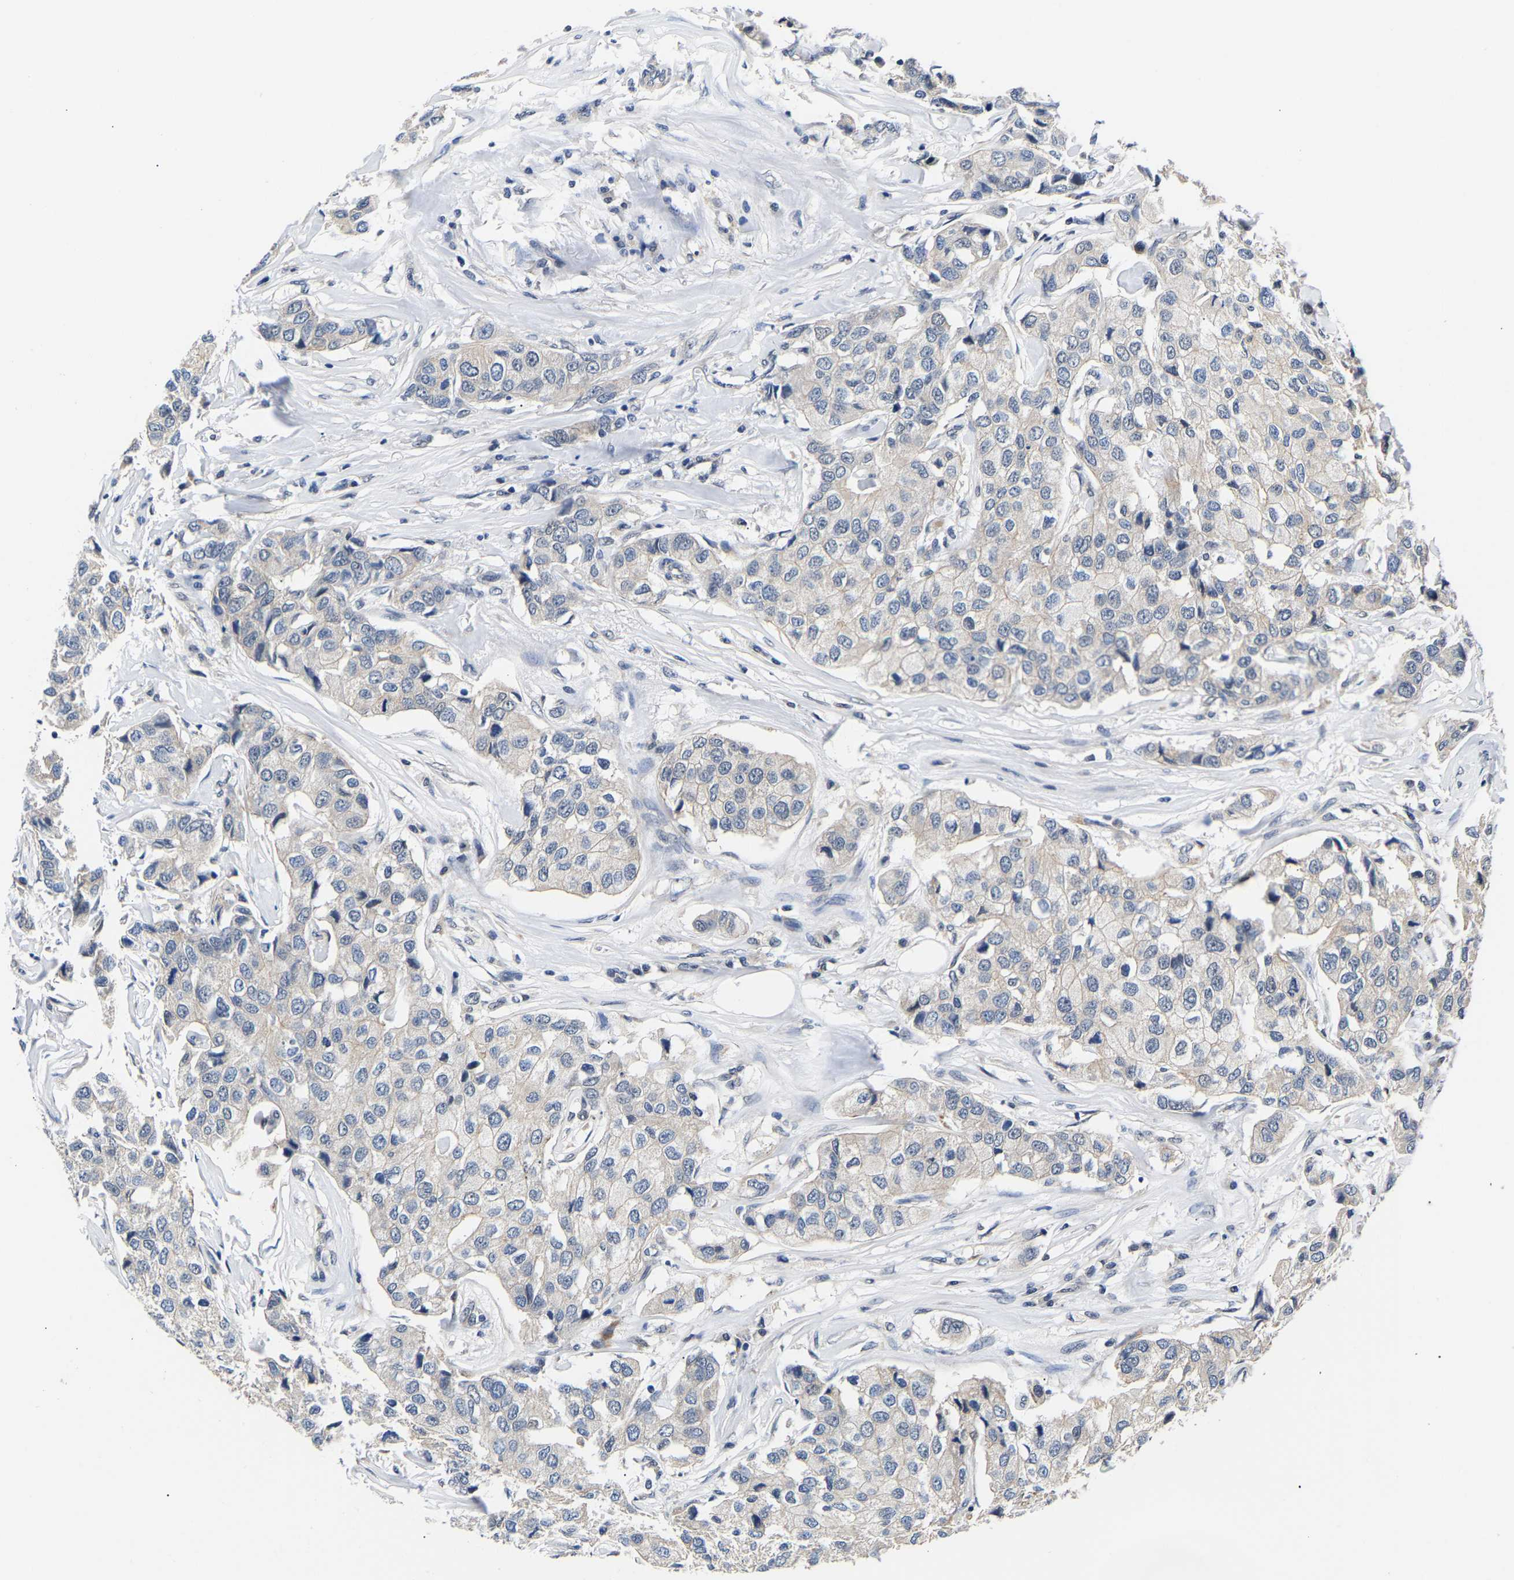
{"staining": {"intensity": "weak", "quantity": "<25%", "location": "cytoplasmic/membranous"}, "tissue": "breast cancer", "cell_type": "Tumor cells", "image_type": "cancer", "snomed": [{"axis": "morphology", "description": "Duct carcinoma"}, {"axis": "topography", "description": "Breast"}], "caption": "Tumor cells show no significant expression in breast invasive ductal carcinoma. (Immunohistochemistry, brightfield microscopy, high magnification).", "gene": "METTL16", "patient": {"sex": "female", "age": 80}}